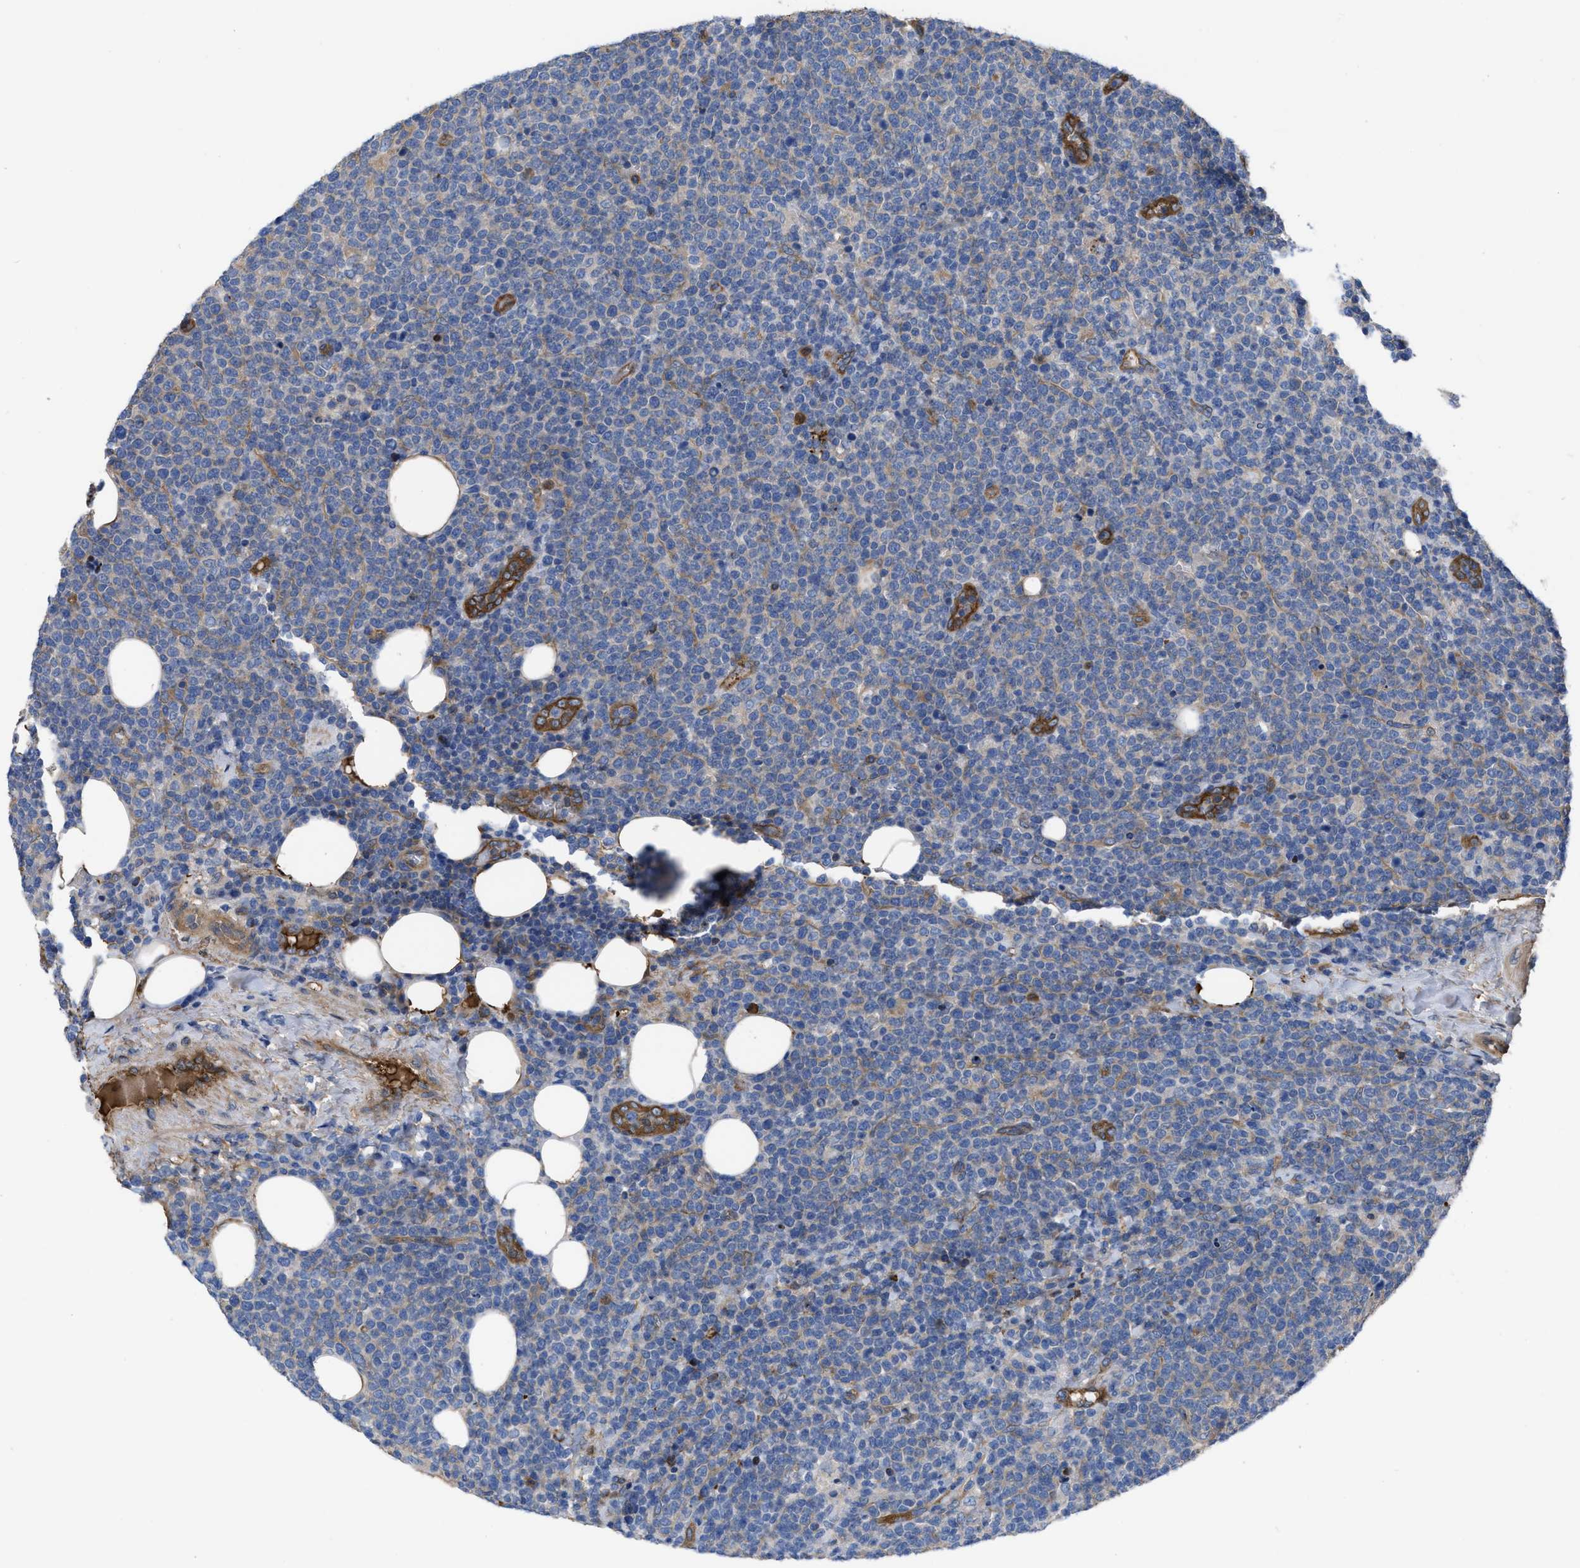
{"staining": {"intensity": "weak", "quantity": "25%-75%", "location": "cytoplasmic/membranous"}, "tissue": "lymphoma", "cell_type": "Tumor cells", "image_type": "cancer", "snomed": [{"axis": "morphology", "description": "Malignant lymphoma, non-Hodgkin's type, High grade"}, {"axis": "topography", "description": "Lymph node"}], "caption": "Immunohistochemical staining of human lymphoma reveals low levels of weak cytoplasmic/membranous expression in approximately 25%-75% of tumor cells.", "gene": "TRIOBP", "patient": {"sex": "male", "age": 61}}